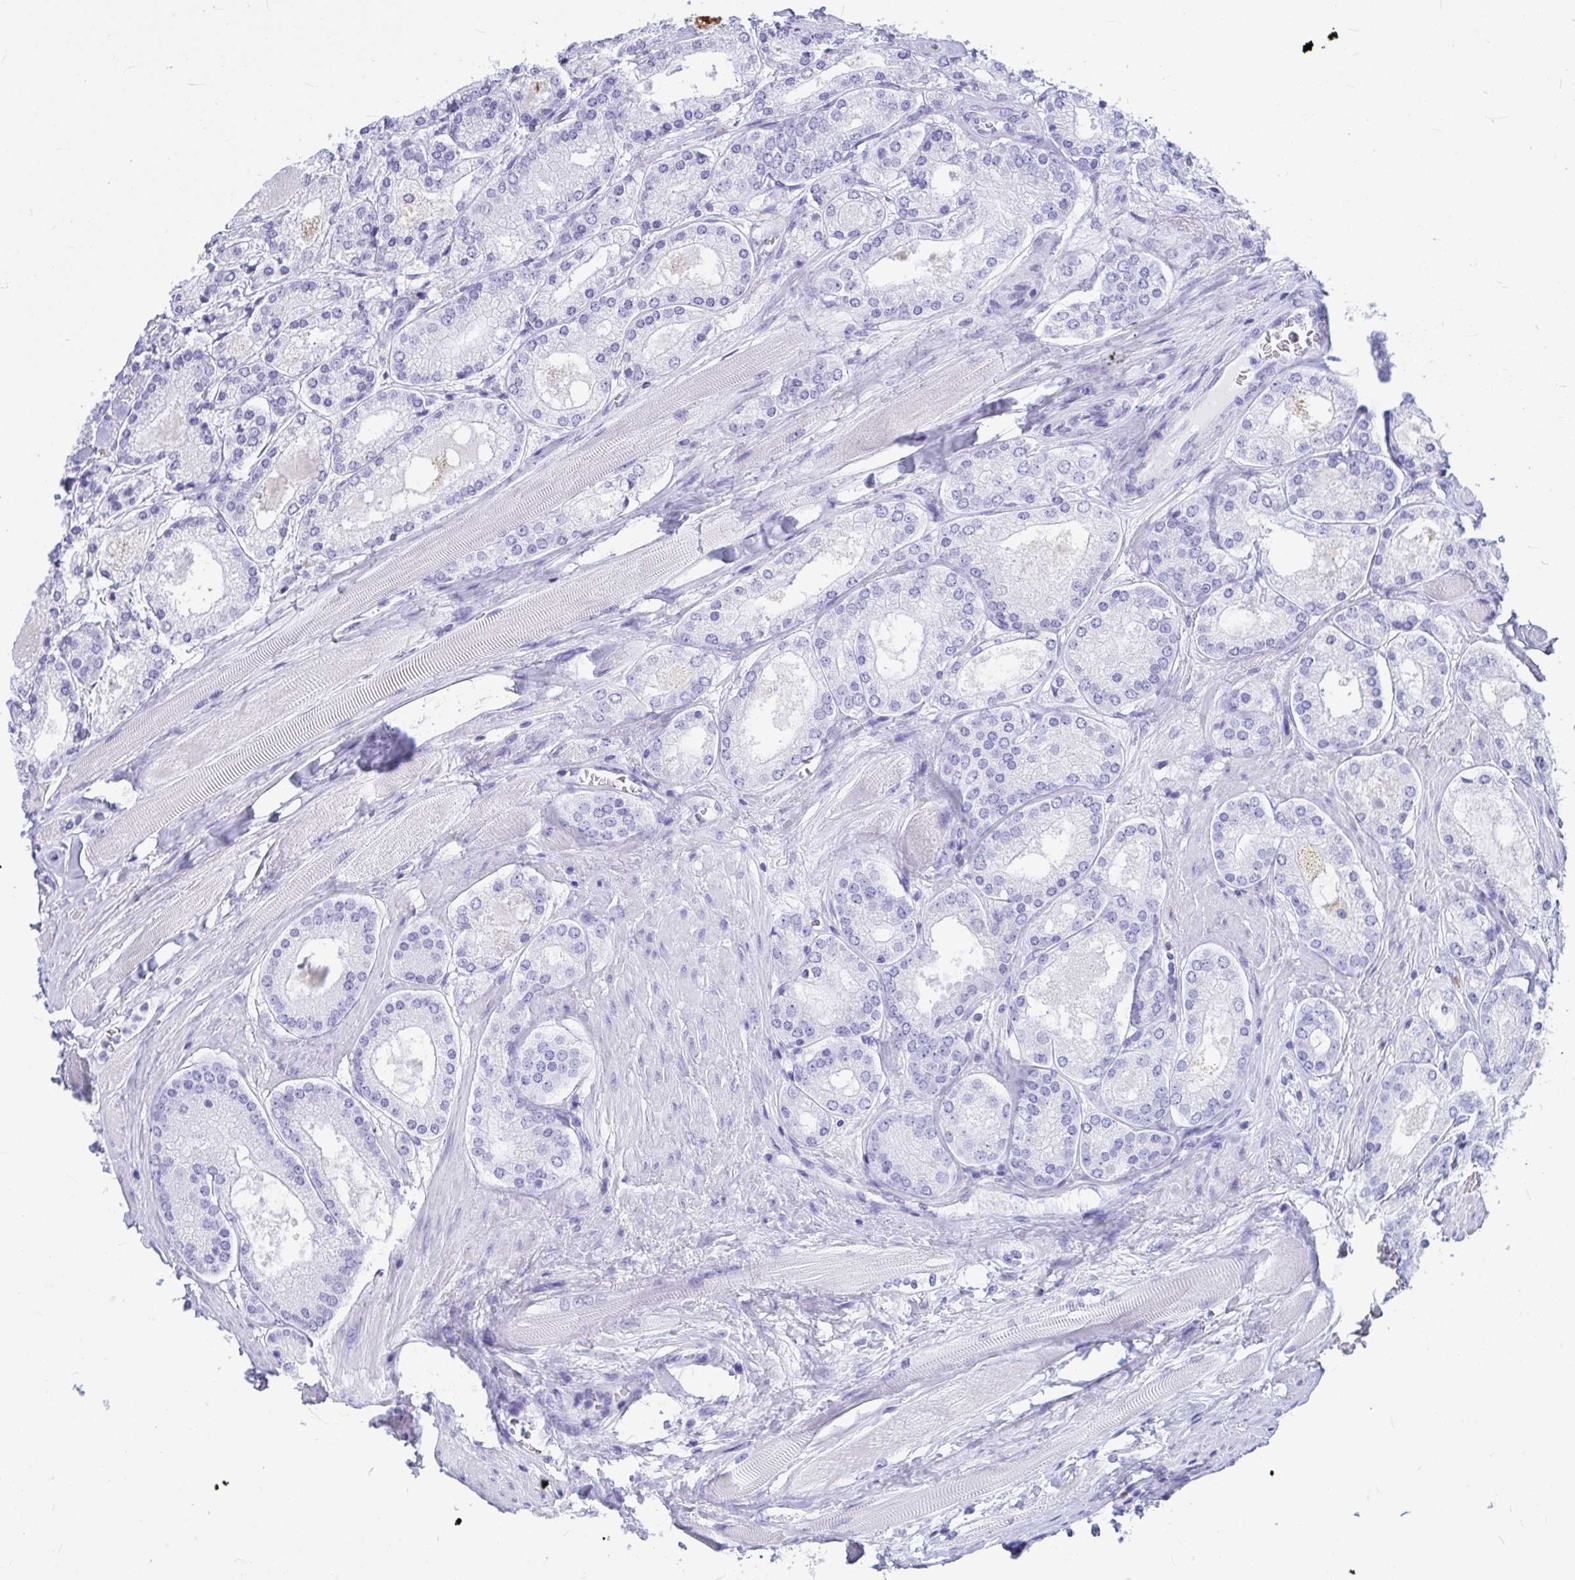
{"staining": {"intensity": "negative", "quantity": "none", "location": "none"}, "tissue": "prostate cancer", "cell_type": "Tumor cells", "image_type": "cancer", "snomed": [{"axis": "morphology", "description": "Adenocarcinoma, High grade"}, {"axis": "topography", "description": "Prostate"}], "caption": "Tumor cells show no significant staining in adenocarcinoma (high-grade) (prostate). (DAB (3,3'-diaminobenzidine) immunohistochemistry (IHC), high magnification).", "gene": "OR5J2", "patient": {"sex": "male", "age": 67}}